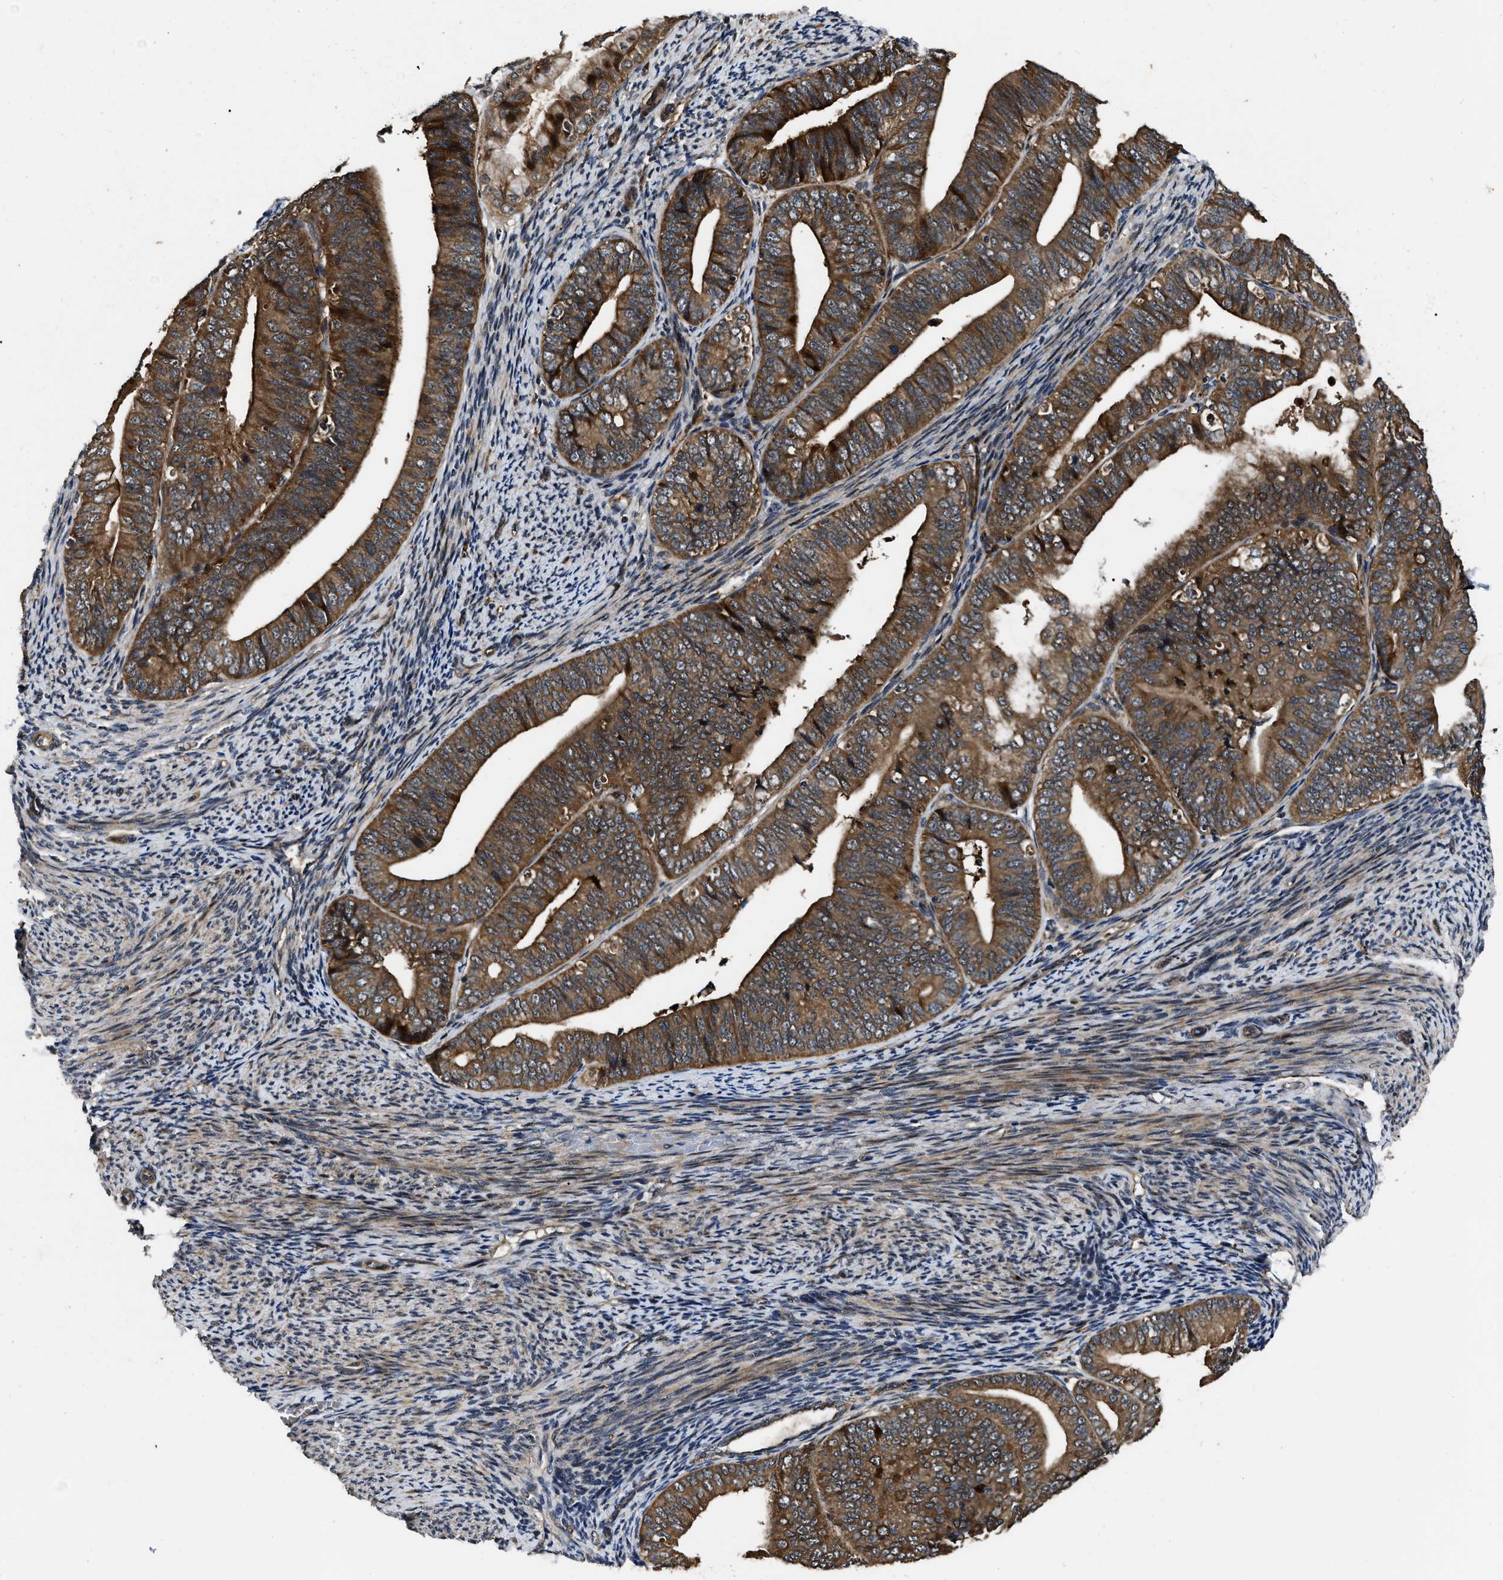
{"staining": {"intensity": "strong", "quantity": ">75%", "location": "cytoplasmic/membranous"}, "tissue": "endometrial cancer", "cell_type": "Tumor cells", "image_type": "cancer", "snomed": [{"axis": "morphology", "description": "Adenocarcinoma, NOS"}, {"axis": "topography", "description": "Endometrium"}], "caption": "Immunohistochemical staining of human adenocarcinoma (endometrial) exhibits high levels of strong cytoplasmic/membranous protein staining in about >75% of tumor cells.", "gene": "PPWD1", "patient": {"sex": "female", "age": 63}}